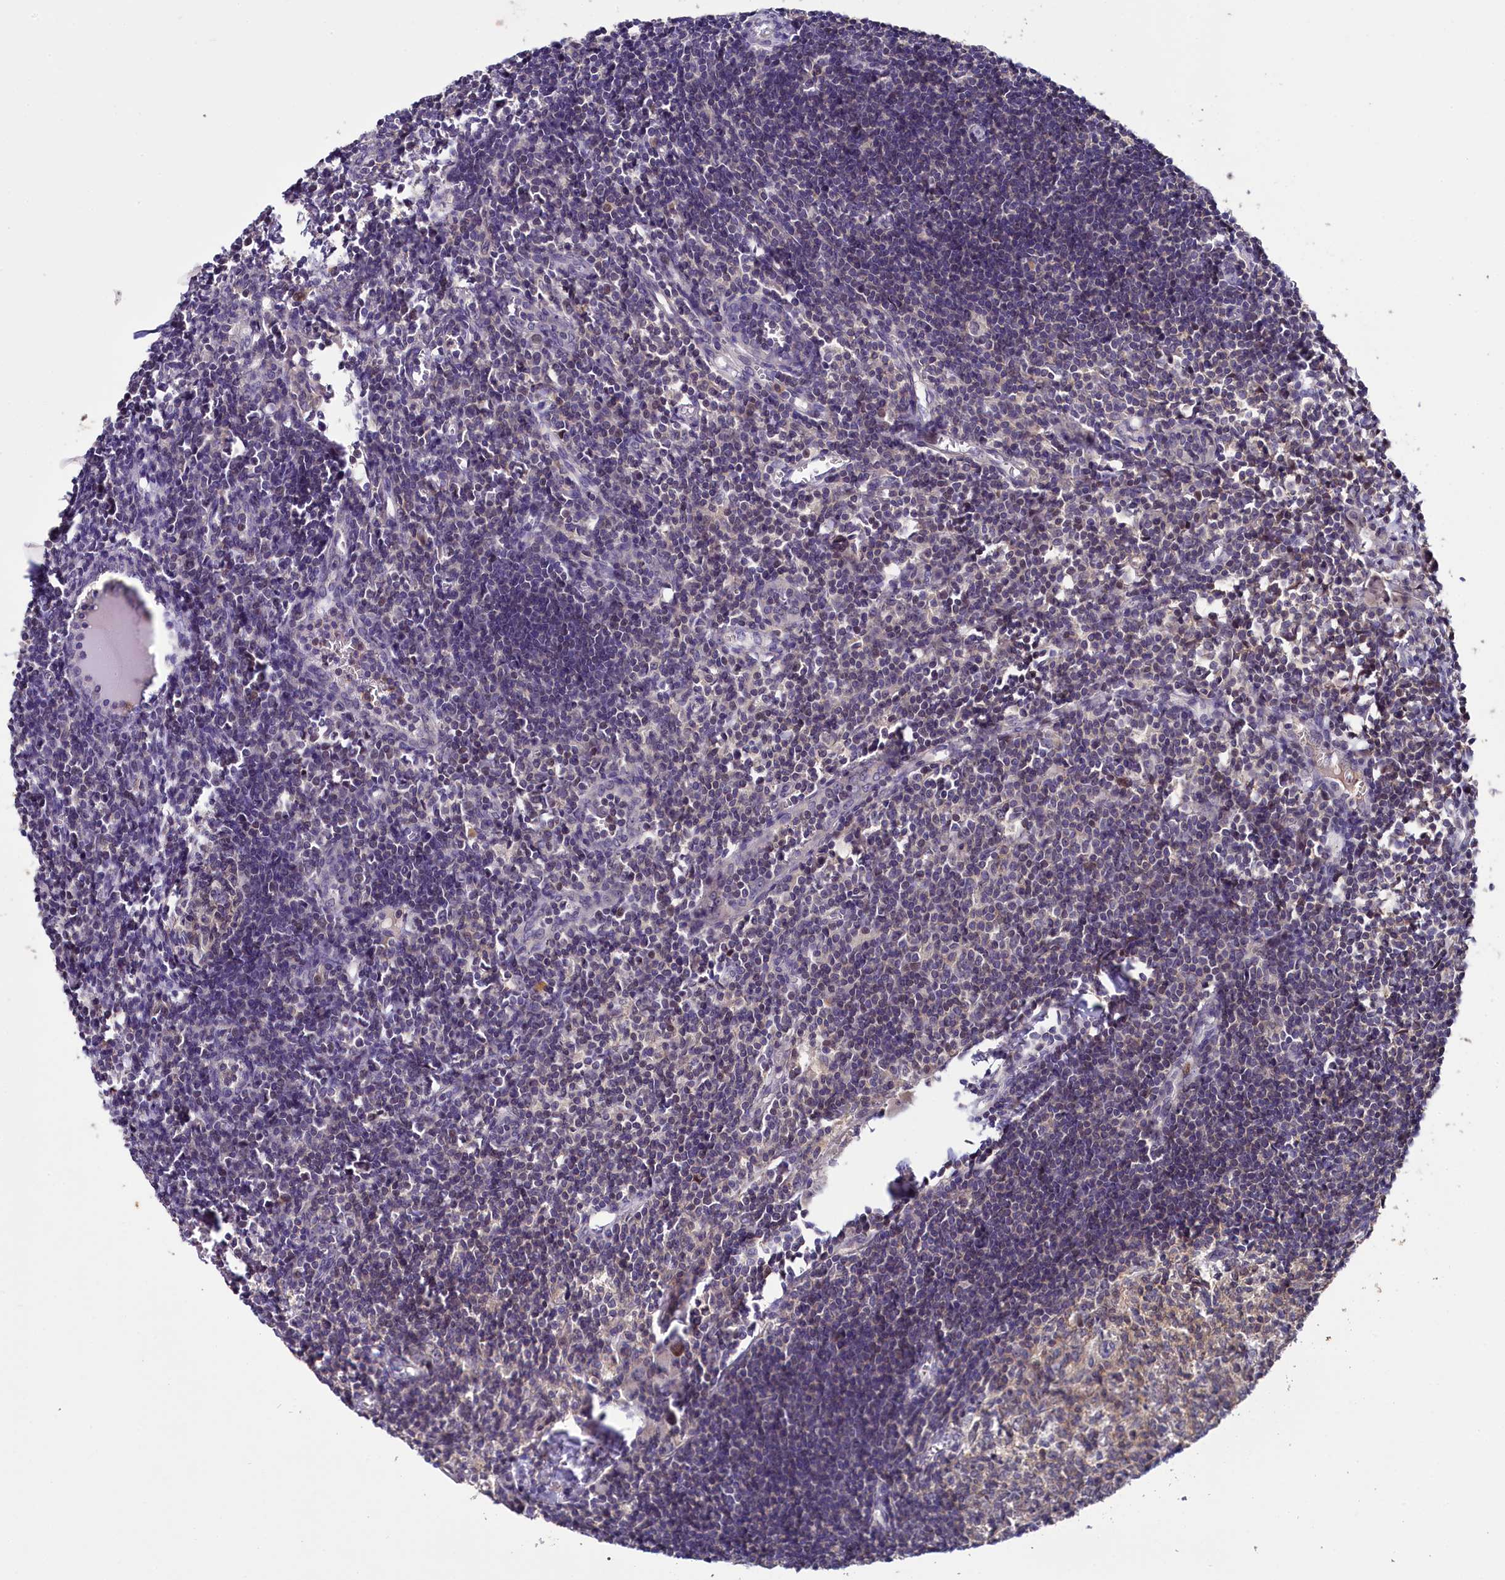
{"staining": {"intensity": "moderate", "quantity": "<25%", "location": "cytoplasmic/membranous"}, "tissue": "lymph node", "cell_type": "Germinal center cells", "image_type": "normal", "snomed": [{"axis": "morphology", "description": "Normal tissue, NOS"}, {"axis": "morphology", "description": "Malignant melanoma, Metastatic site"}, {"axis": "topography", "description": "Lymph node"}], "caption": "Protein analysis of benign lymph node shows moderate cytoplasmic/membranous expression in approximately <25% of germinal center cells. (DAB IHC with brightfield microscopy, high magnification).", "gene": "TMEM39A", "patient": {"sex": "male", "age": 41}}